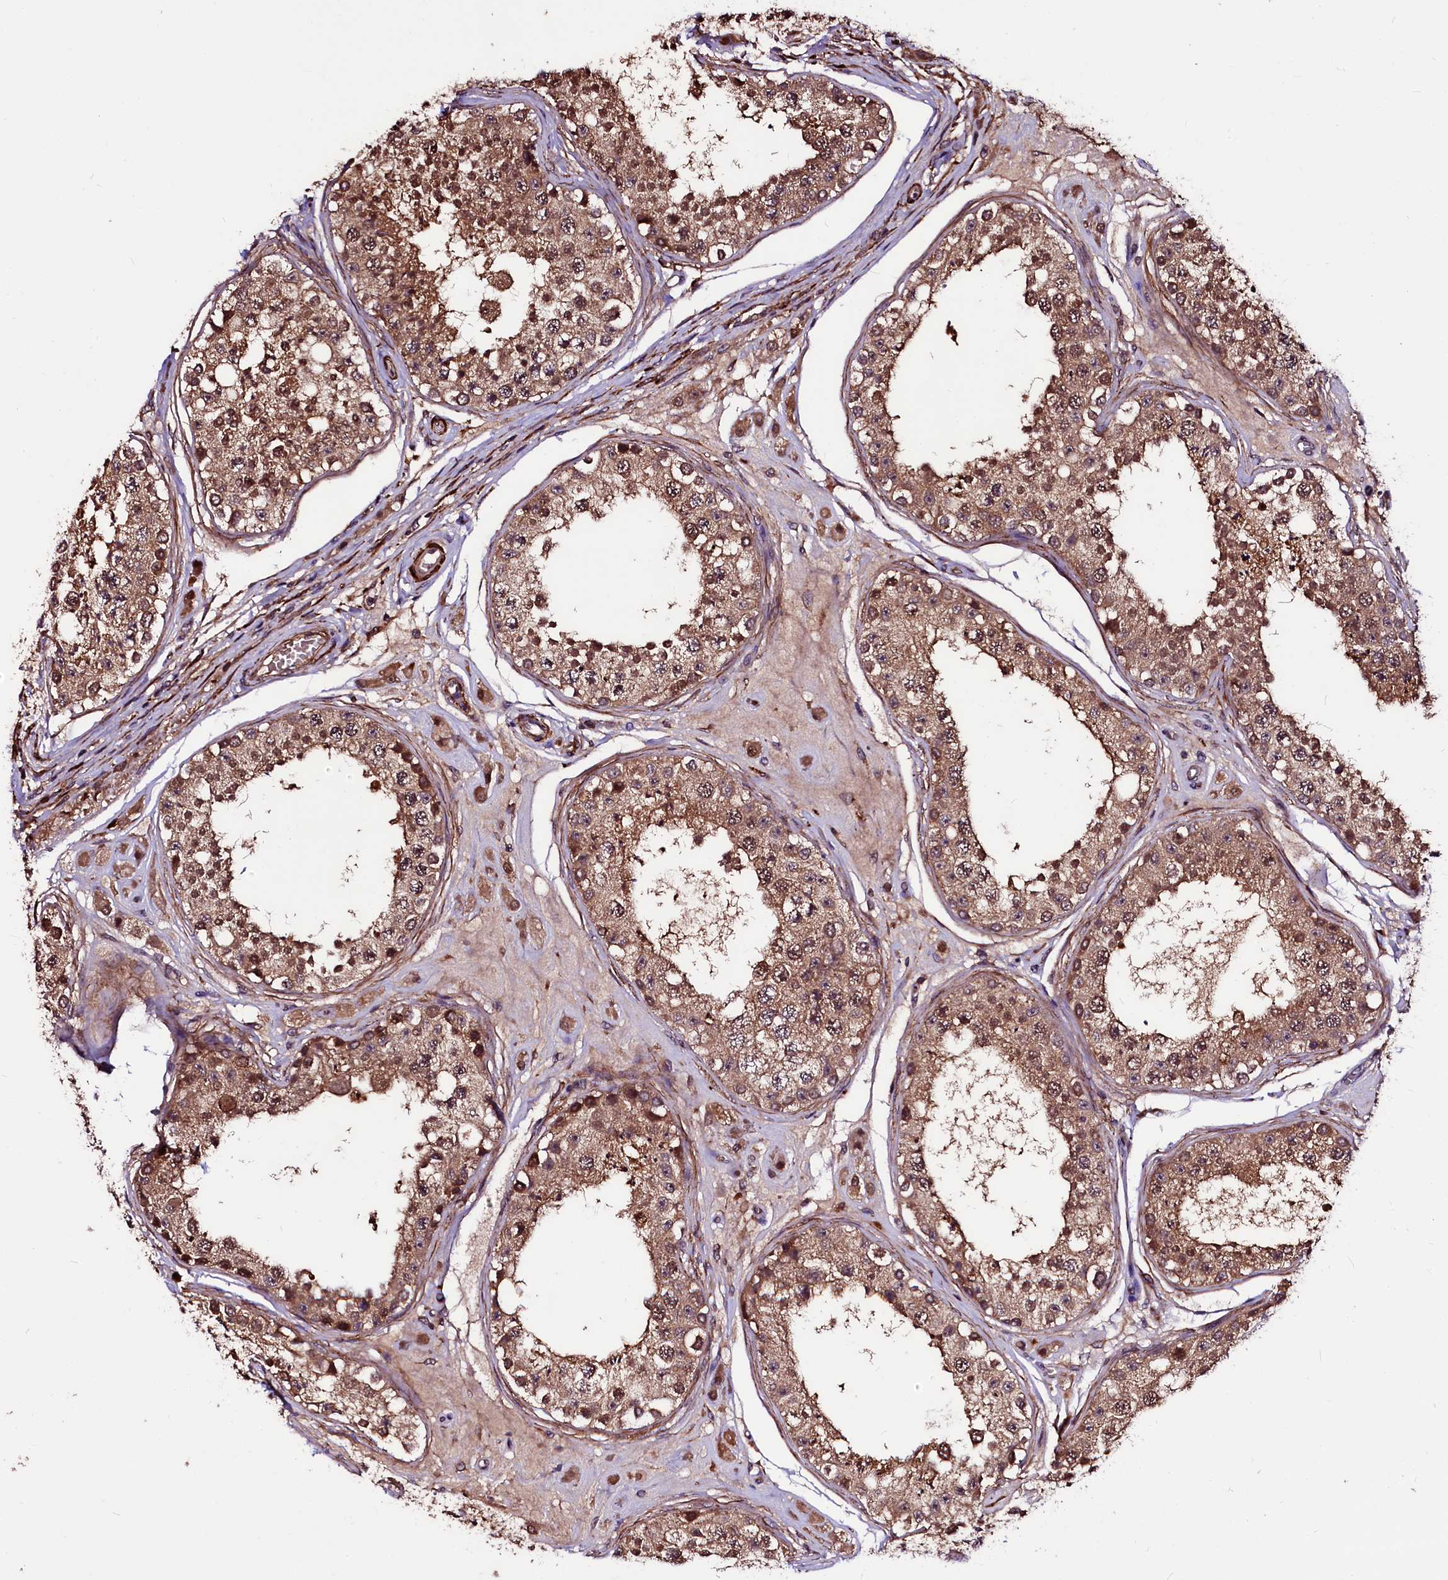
{"staining": {"intensity": "moderate", "quantity": ">75%", "location": "cytoplasmic/membranous,nuclear"}, "tissue": "testis", "cell_type": "Cells in seminiferous ducts", "image_type": "normal", "snomed": [{"axis": "morphology", "description": "Normal tissue, NOS"}, {"axis": "topography", "description": "Testis"}], "caption": "Protein staining shows moderate cytoplasmic/membranous,nuclear positivity in approximately >75% of cells in seminiferous ducts in normal testis.", "gene": "N4BP1", "patient": {"sex": "male", "age": 25}}